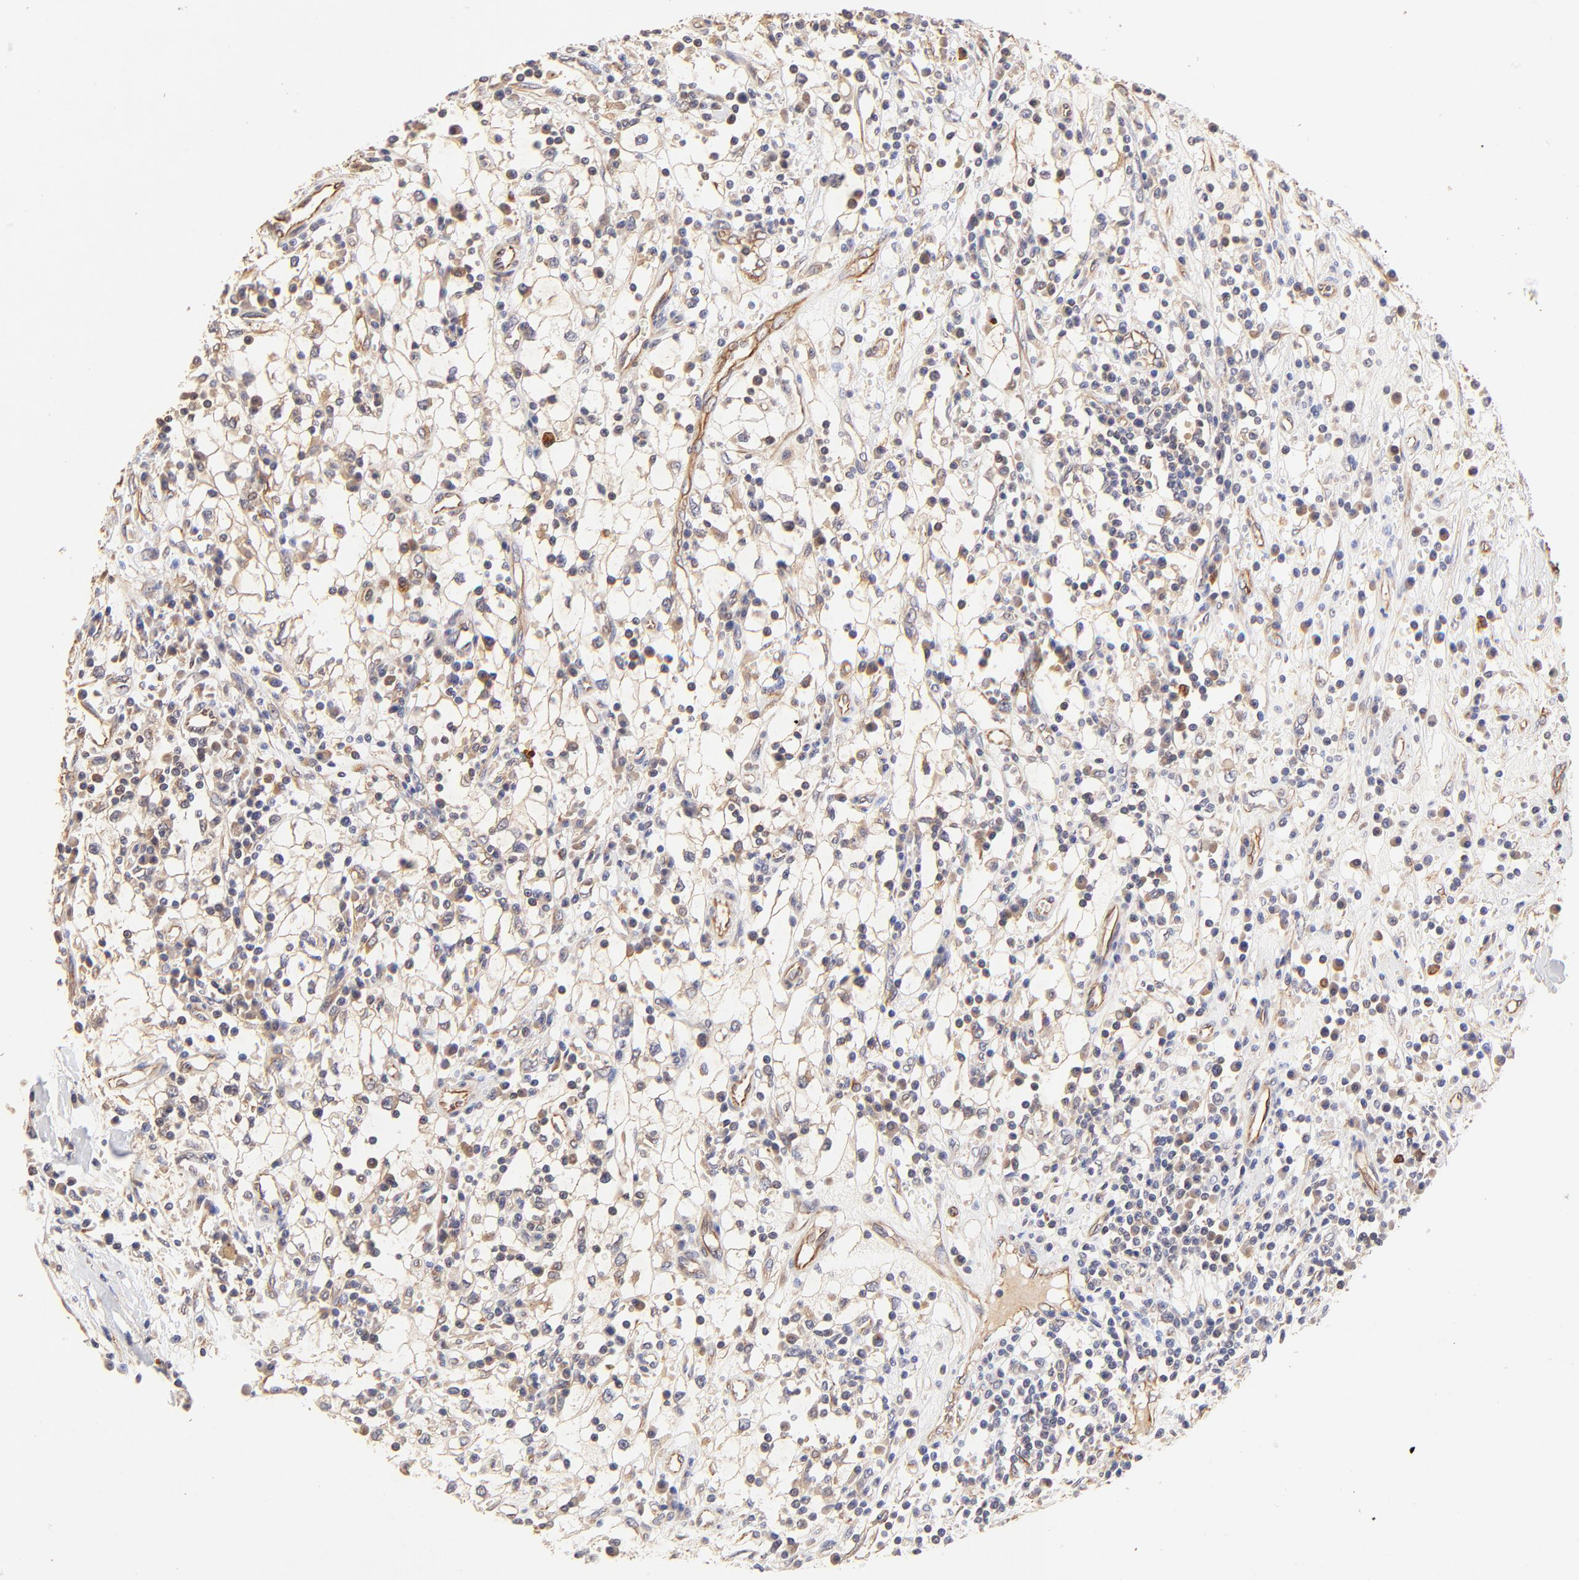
{"staining": {"intensity": "negative", "quantity": "none", "location": "none"}, "tissue": "renal cancer", "cell_type": "Tumor cells", "image_type": "cancer", "snomed": [{"axis": "morphology", "description": "Adenocarcinoma, NOS"}, {"axis": "topography", "description": "Kidney"}], "caption": "Immunohistochemical staining of renal cancer (adenocarcinoma) reveals no significant positivity in tumor cells. (Brightfield microscopy of DAB (3,3'-diaminobenzidine) immunohistochemistry at high magnification).", "gene": "TNFAIP3", "patient": {"sex": "male", "age": 82}}